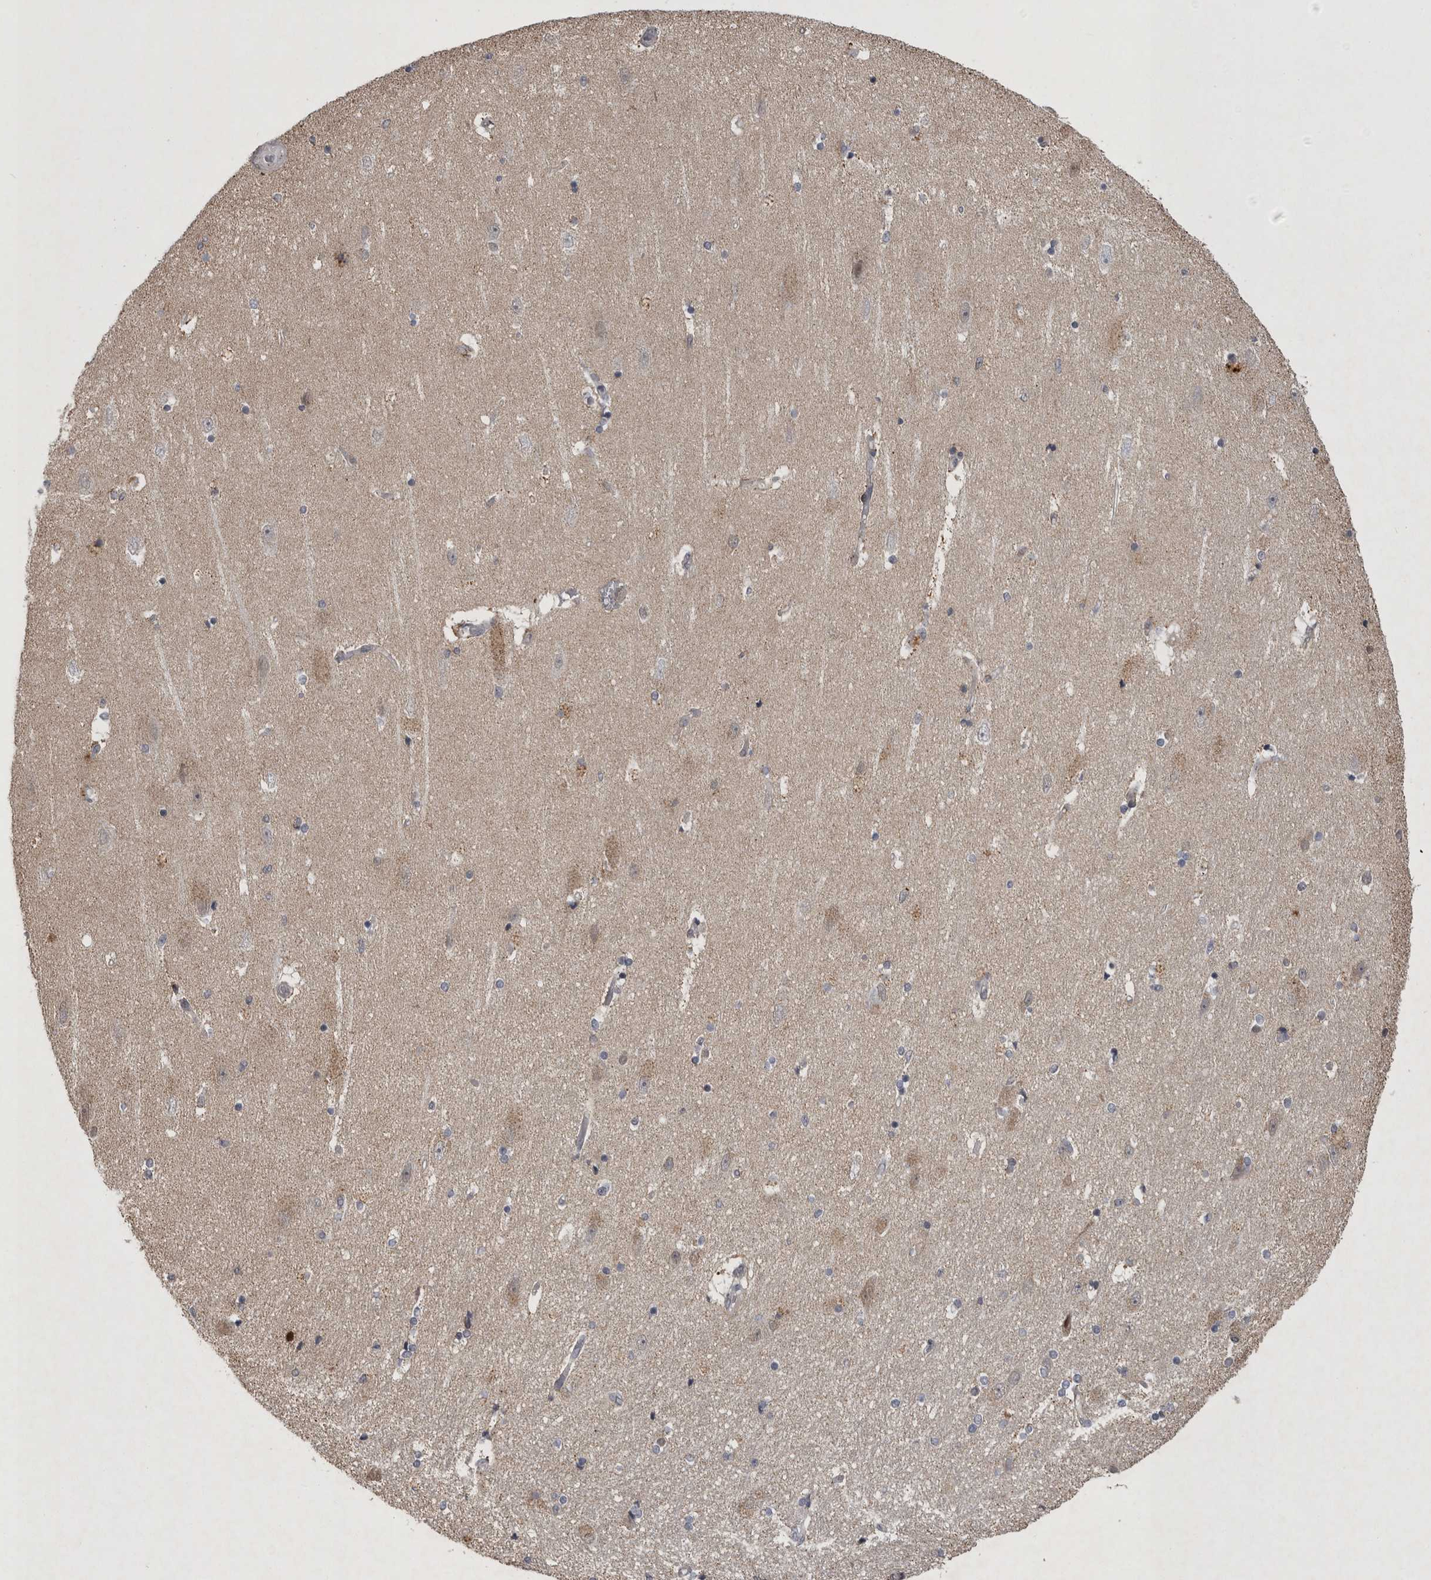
{"staining": {"intensity": "negative", "quantity": "none", "location": "none"}, "tissue": "hippocampus", "cell_type": "Glial cells", "image_type": "normal", "snomed": [{"axis": "morphology", "description": "Normal tissue, NOS"}, {"axis": "topography", "description": "Hippocampus"}], "caption": "Glial cells are negative for brown protein staining in normal hippocampus. (DAB IHC visualized using brightfield microscopy, high magnification).", "gene": "IFI44", "patient": {"sex": "female", "age": 54}}